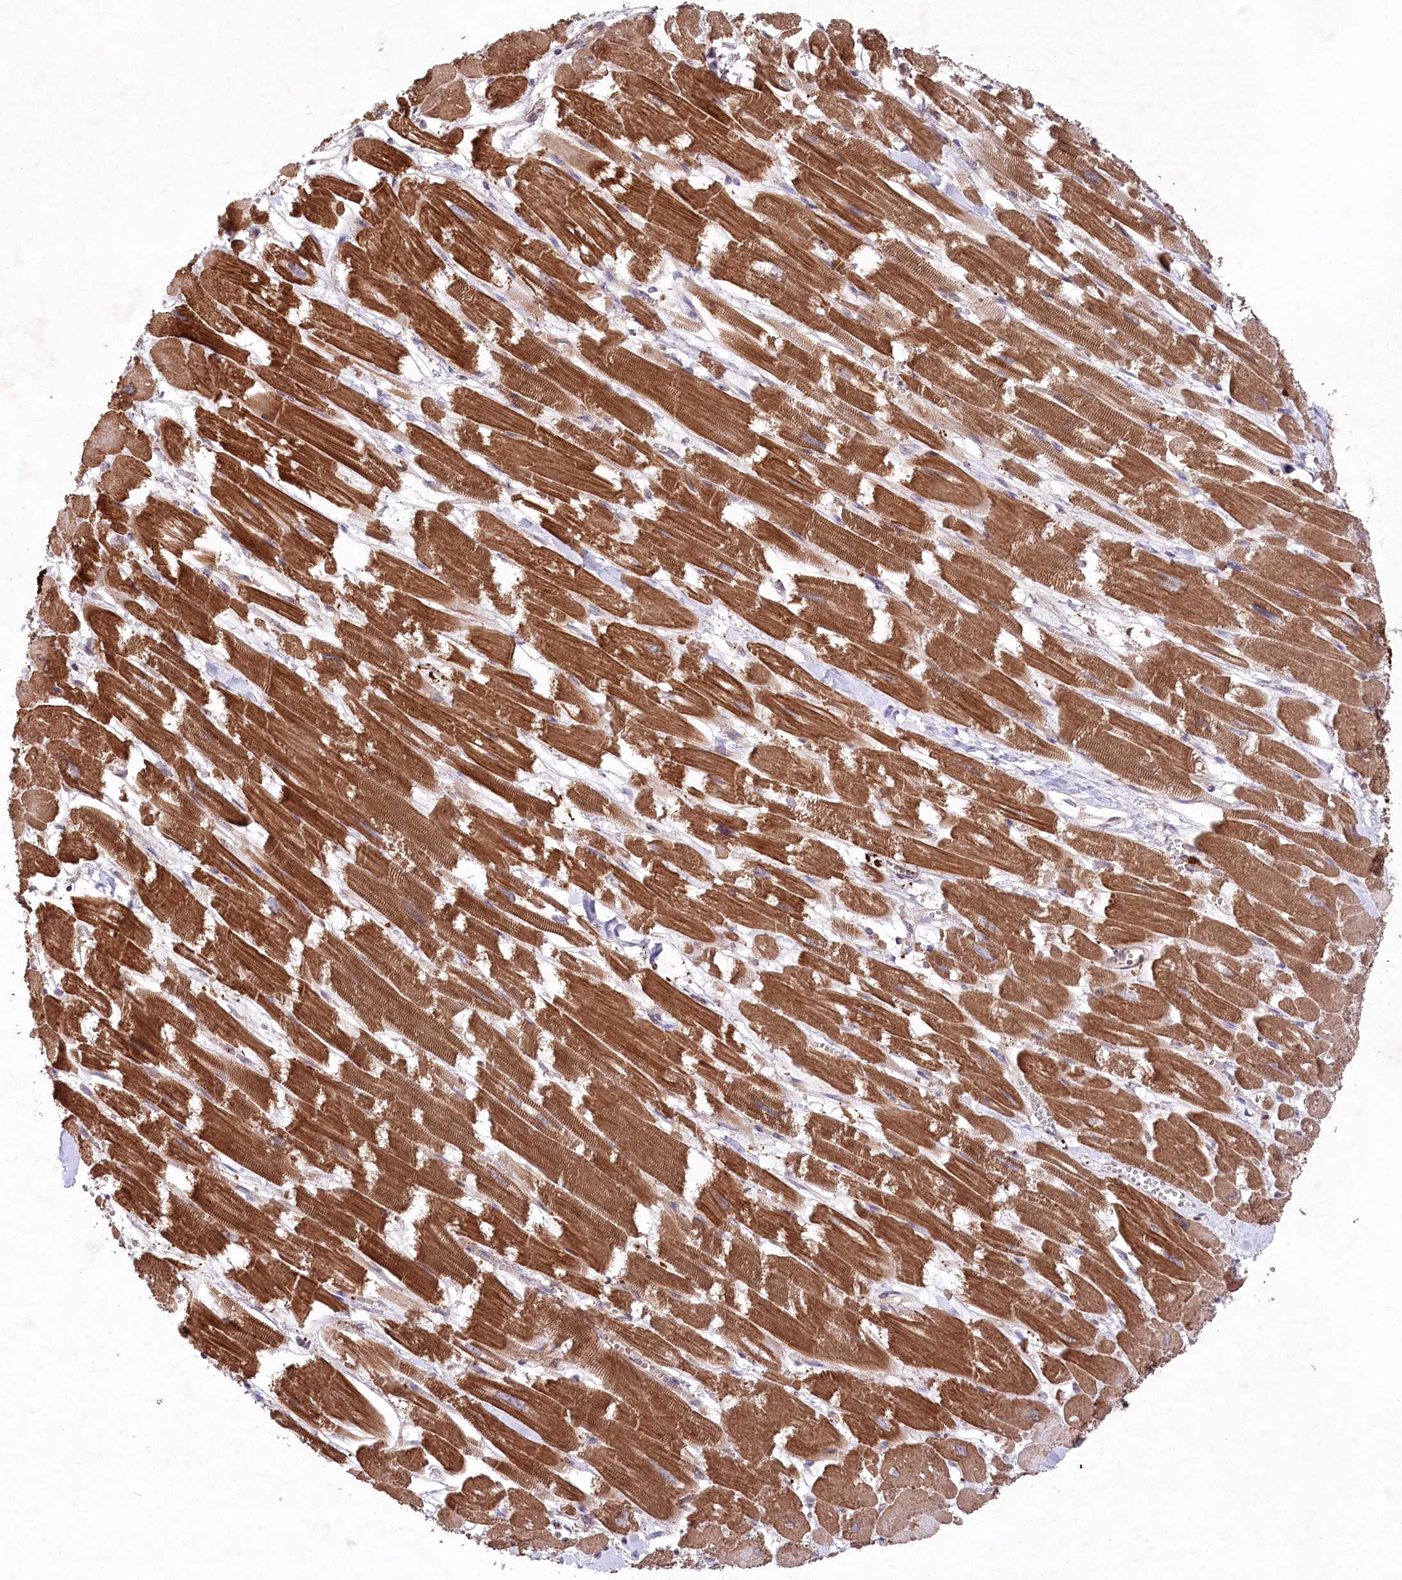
{"staining": {"intensity": "strong", "quantity": ">75%", "location": "cytoplasmic/membranous"}, "tissue": "heart muscle", "cell_type": "Cardiomyocytes", "image_type": "normal", "snomed": [{"axis": "morphology", "description": "Normal tissue, NOS"}, {"axis": "topography", "description": "Heart"}], "caption": "Brown immunohistochemical staining in unremarkable heart muscle exhibits strong cytoplasmic/membranous positivity in approximately >75% of cardiomyocytes. The staining is performed using DAB (3,3'-diaminobenzidine) brown chromogen to label protein expression. The nuclei are counter-stained blue using hematoxylin.", "gene": "PPP1R21", "patient": {"sex": "male", "age": 54}}